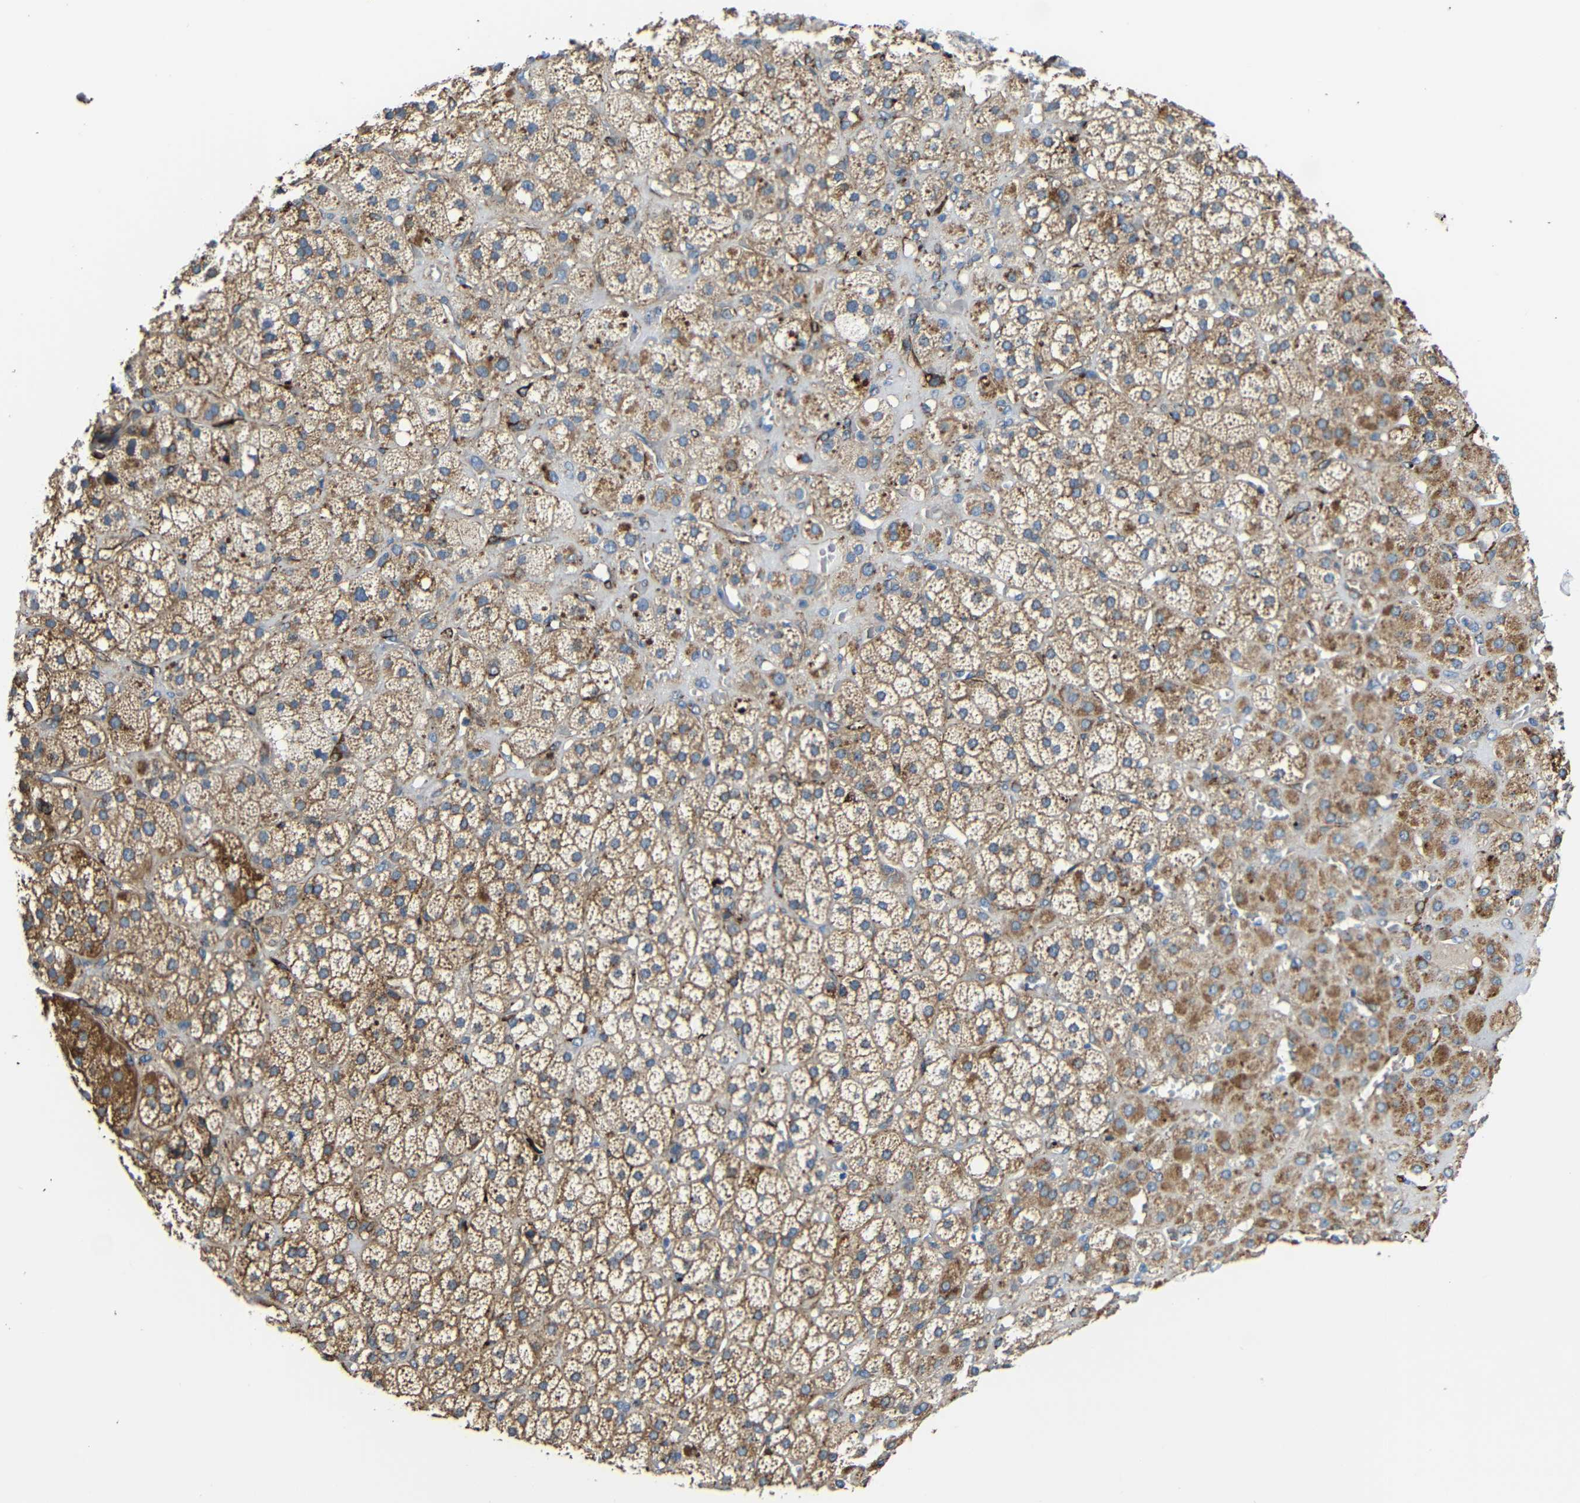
{"staining": {"intensity": "moderate", "quantity": ">75%", "location": "cytoplasmic/membranous"}, "tissue": "adrenal gland", "cell_type": "Glandular cells", "image_type": "normal", "snomed": [{"axis": "morphology", "description": "Normal tissue, NOS"}, {"axis": "topography", "description": "Adrenal gland"}], "caption": "Protein staining shows moderate cytoplasmic/membranous positivity in about >75% of glandular cells in unremarkable adrenal gland.", "gene": "IGSF10", "patient": {"sex": "female", "age": 71}}